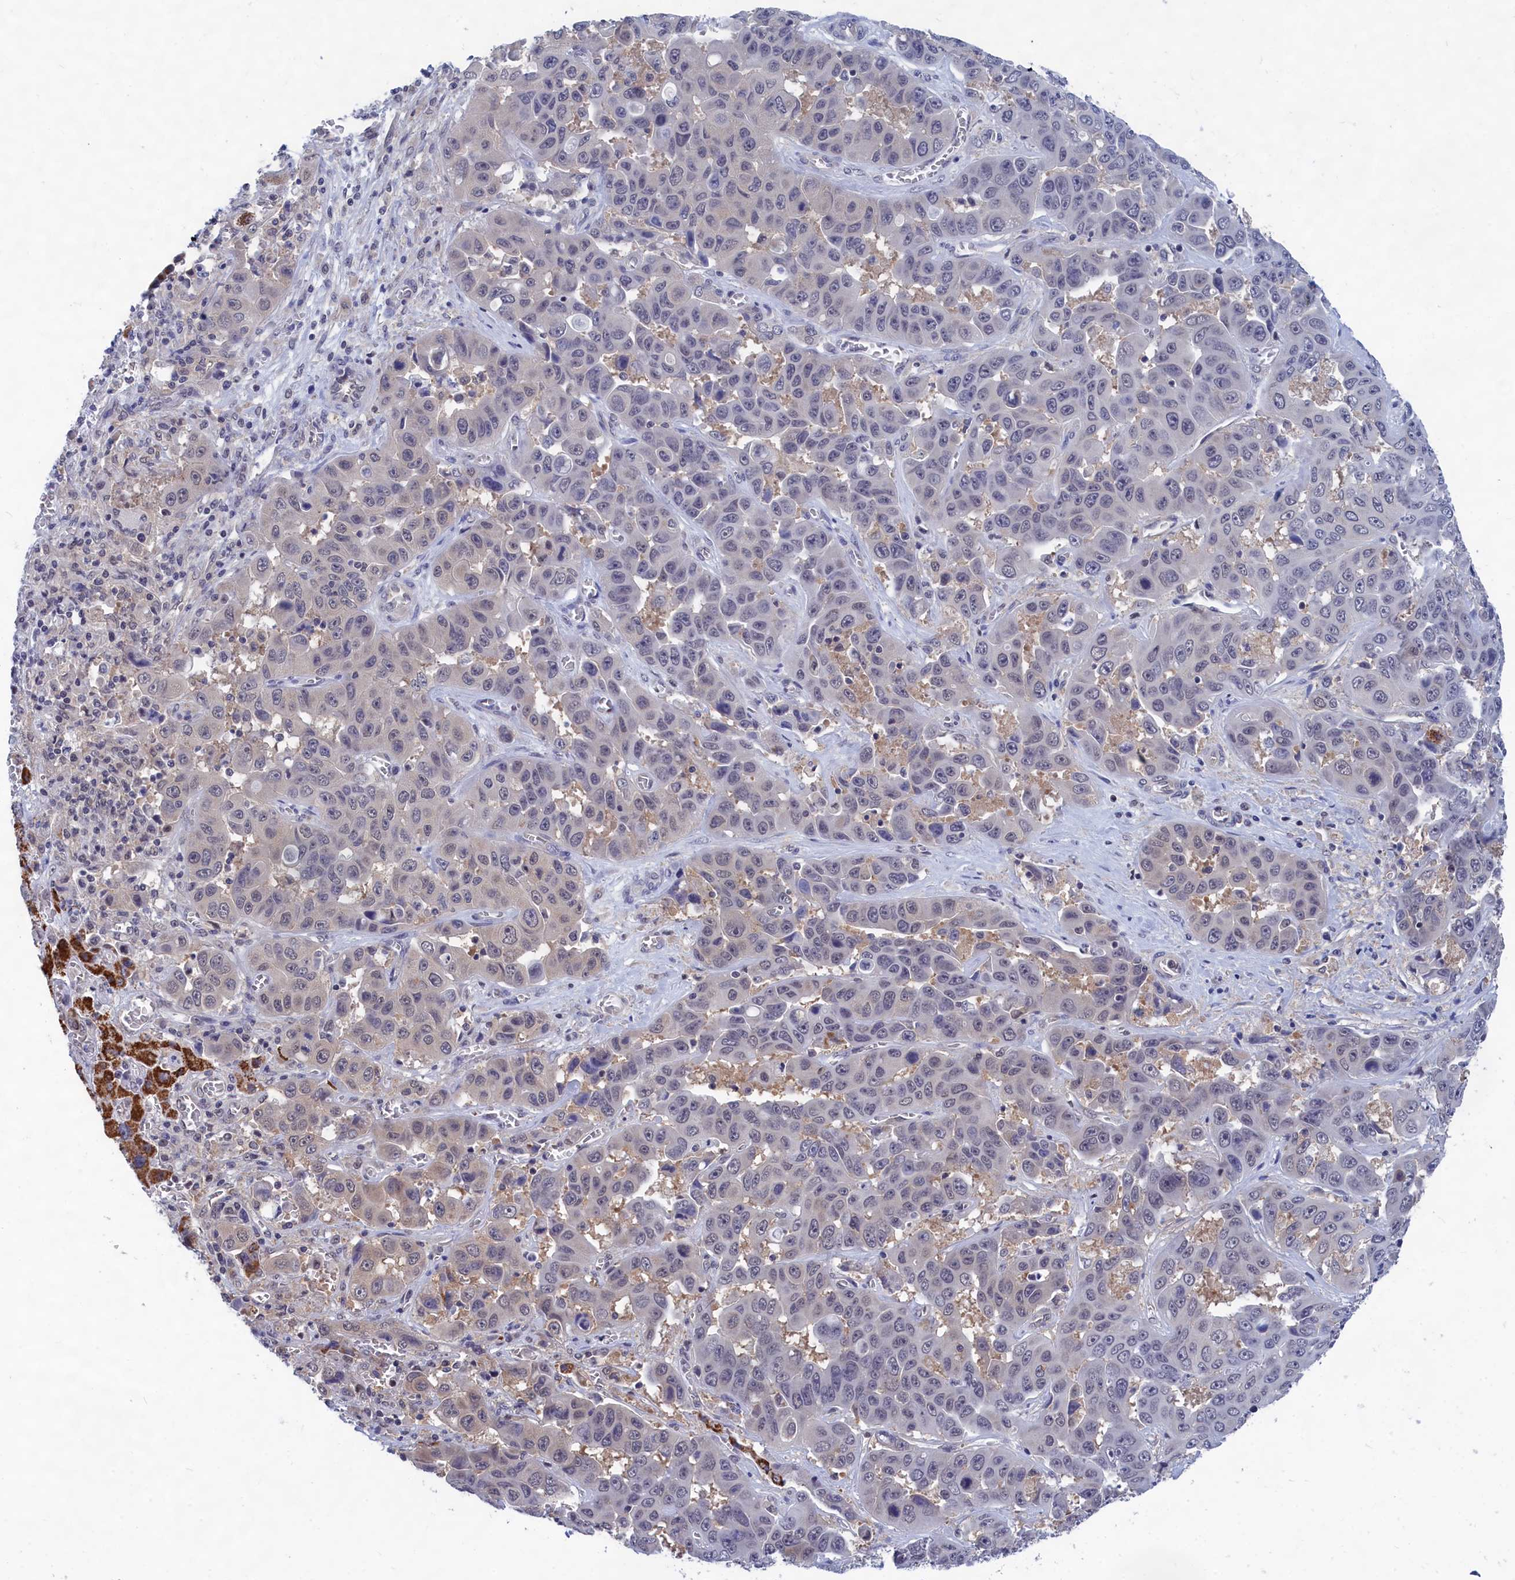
{"staining": {"intensity": "negative", "quantity": "none", "location": "none"}, "tissue": "liver cancer", "cell_type": "Tumor cells", "image_type": "cancer", "snomed": [{"axis": "morphology", "description": "Cholangiocarcinoma"}, {"axis": "topography", "description": "Liver"}], "caption": "Immunohistochemistry image of liver cancer stained for a protein (brown), which reveals no expression in tumor cells.", "gene": "PGP", "patient": {"sex": "female", "age": 52}}